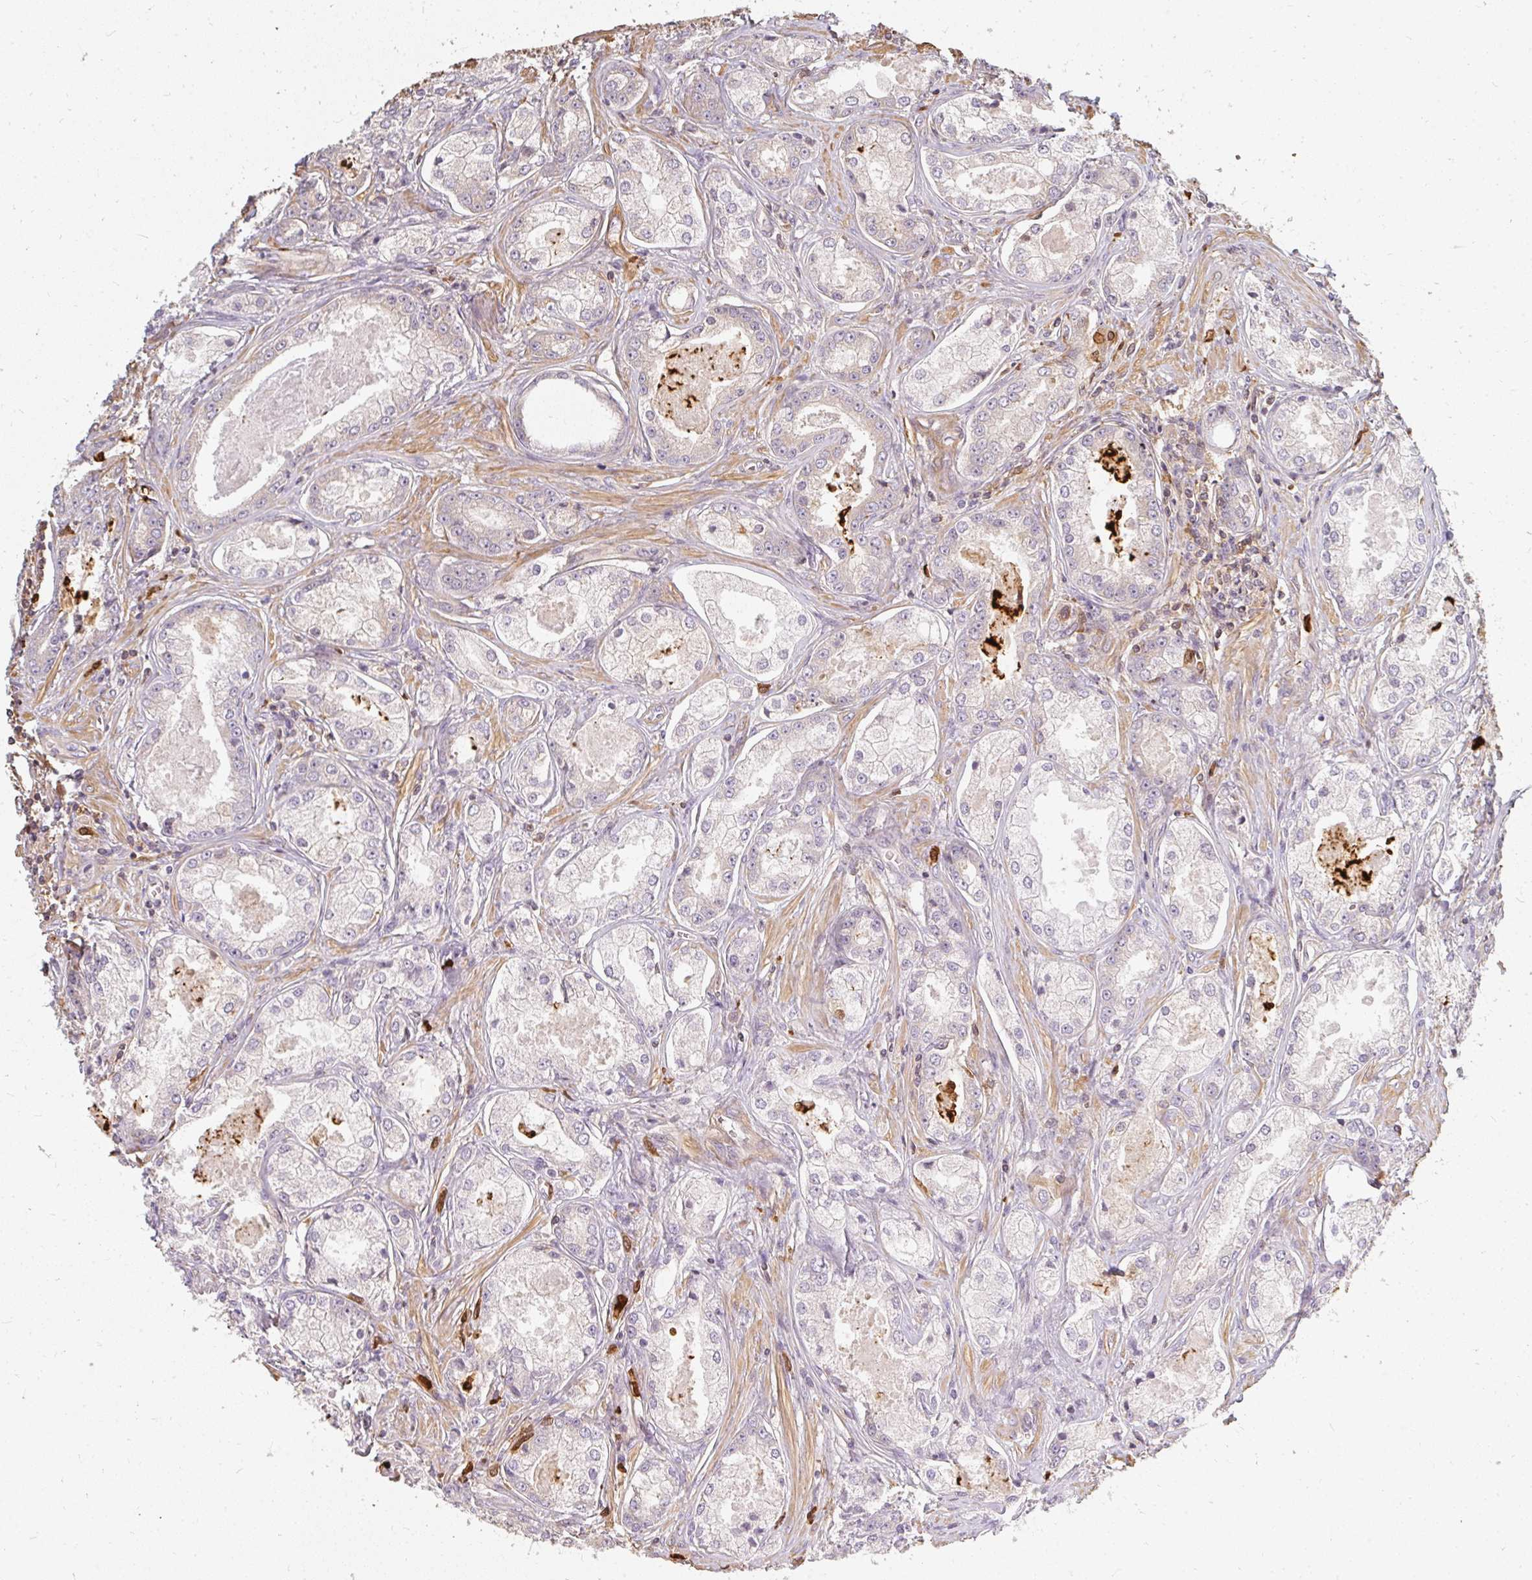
{"staining": {"intensity": "negative", "quantity": "none", "location": "none"}, "tissue": "prostate cancer", "cell_type": "Tumor cells", "image_type": "cancer", "snomed": [{"axis": "morphology", "description": "Adenocarcinoma, Low grade"}, {"axis": "topography", "description": "Prostate"}], "caption": "A photomicrograph of human low-grade adenocarcinoma (prostate) is negative for staining in tumor cells.", "gene": "CNTRL", "patient": {"sex": "male", "age": 68}}